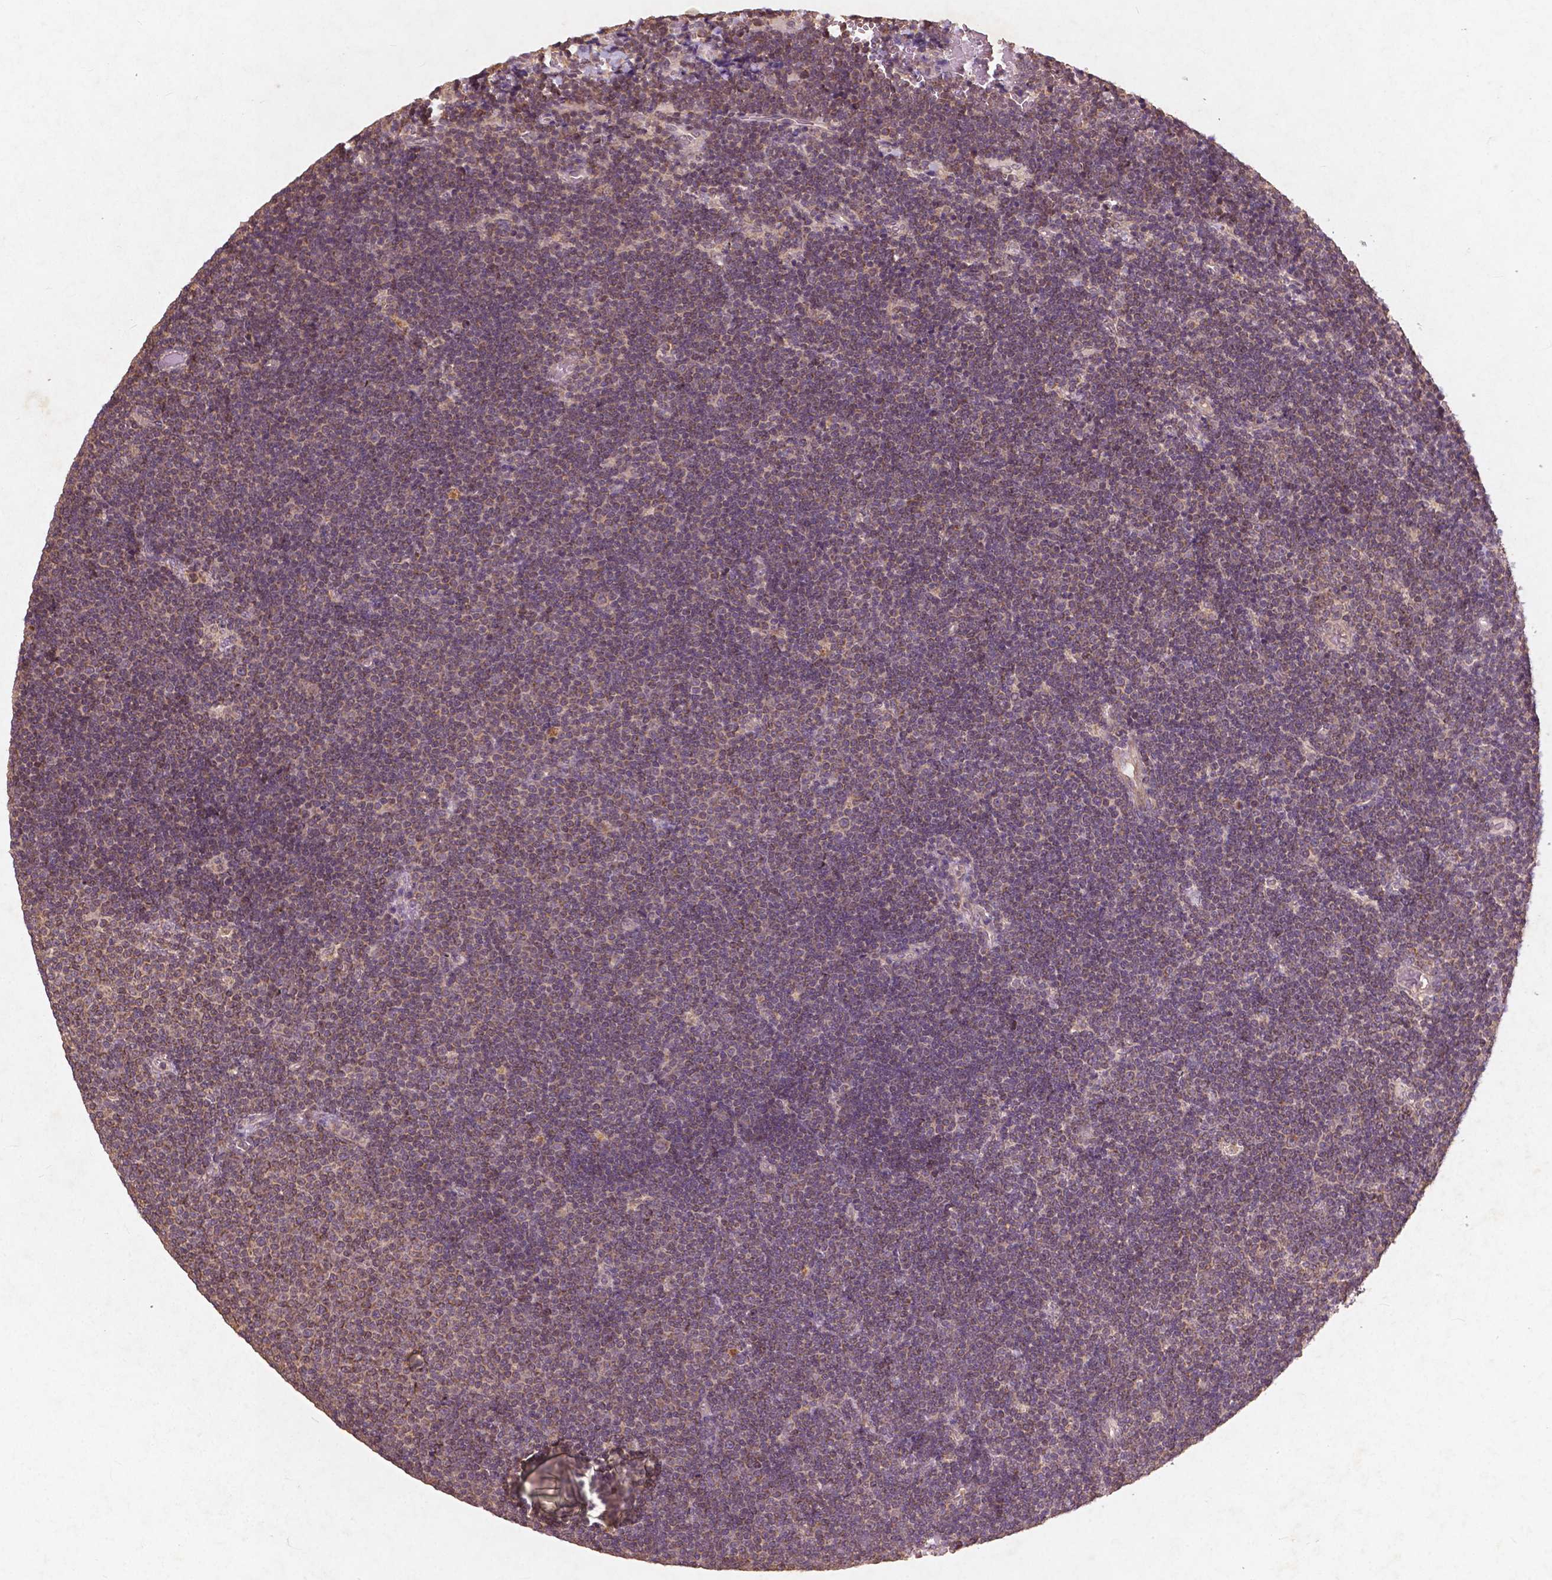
{"staining": {"intensity": "weak", "quantity": ">75%", "location": "cytoplasmic/membranous"}, "tissue": "lymphoma", "cell_type": "Tumor cells", "image_type": "cancer", "snomed": [{"axis": "morphology", "description": "Malignant lymphoma, non-Hodgkin's type, Low grade"}, {"axis": "topography", "description": "Brain"}], "caption": "A photomicrograph of lymphoma stained for a protein displays weak cytoplasmic/membranous brown staining in tumor cells.", "gene": "ST6GALNAC5", "patient": {"sex": "female", "age": 66}}